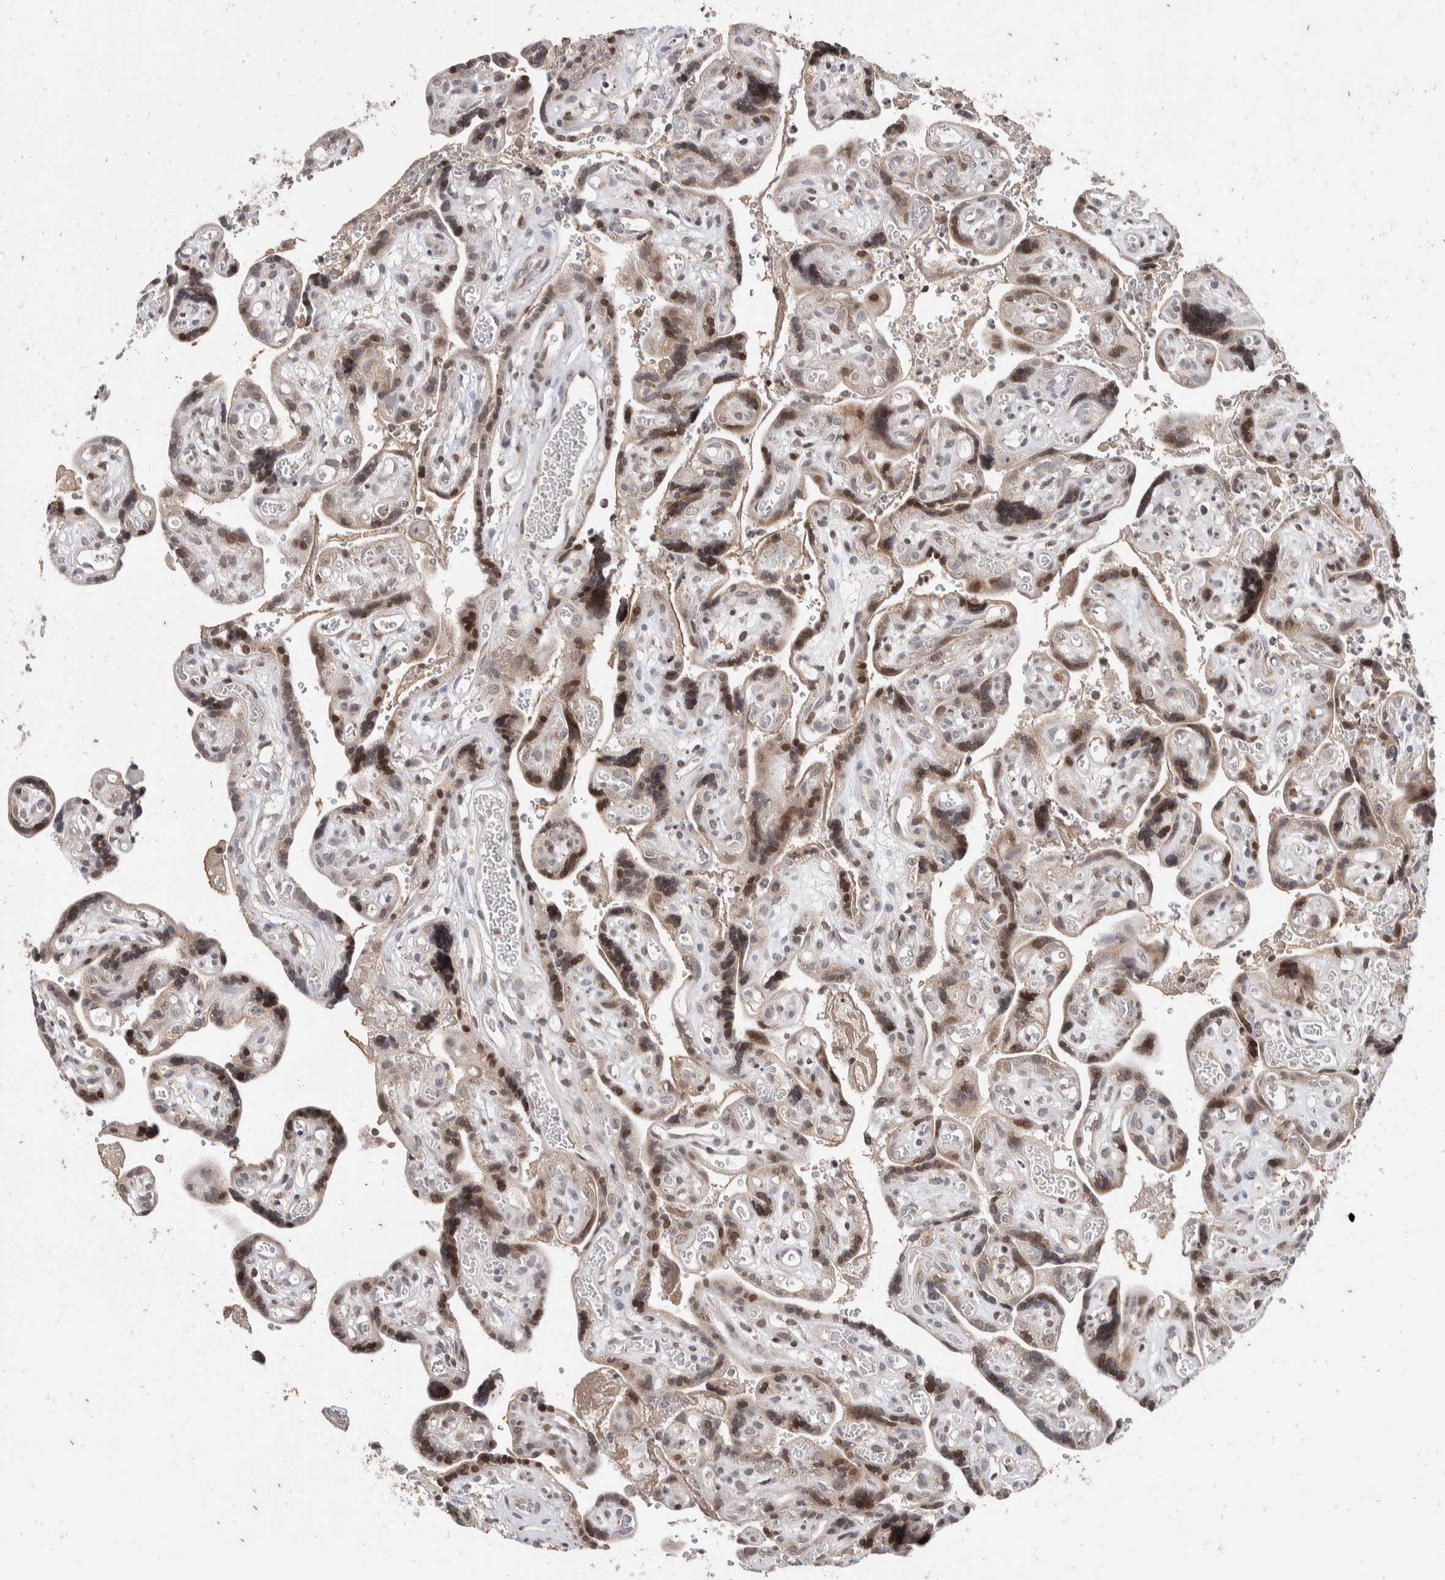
{"staining": {"intensity": "weak", "quantity": "<25%", "location": "cytoplasmic/membranous,nuclear"}, "tissue": "placenta", "cell_type": "Decidual cells", "image_type": "normal", "snomed": [{"axis": "morphology", "description": "Normal tissue, NOS"}, {"axis": "topography", "description": "Placenta"}], "caption": "IHC micrograph of normal placenta: placenta stained with DAB demonstrates no significant protein expression in decidual cells. (Brightfield microscopy of DAB (3,3'-diaminobenzidine) IHC at high magnification).", "gene": "ATXN7L1", "patient": {"sex": "female", "age": 30}}